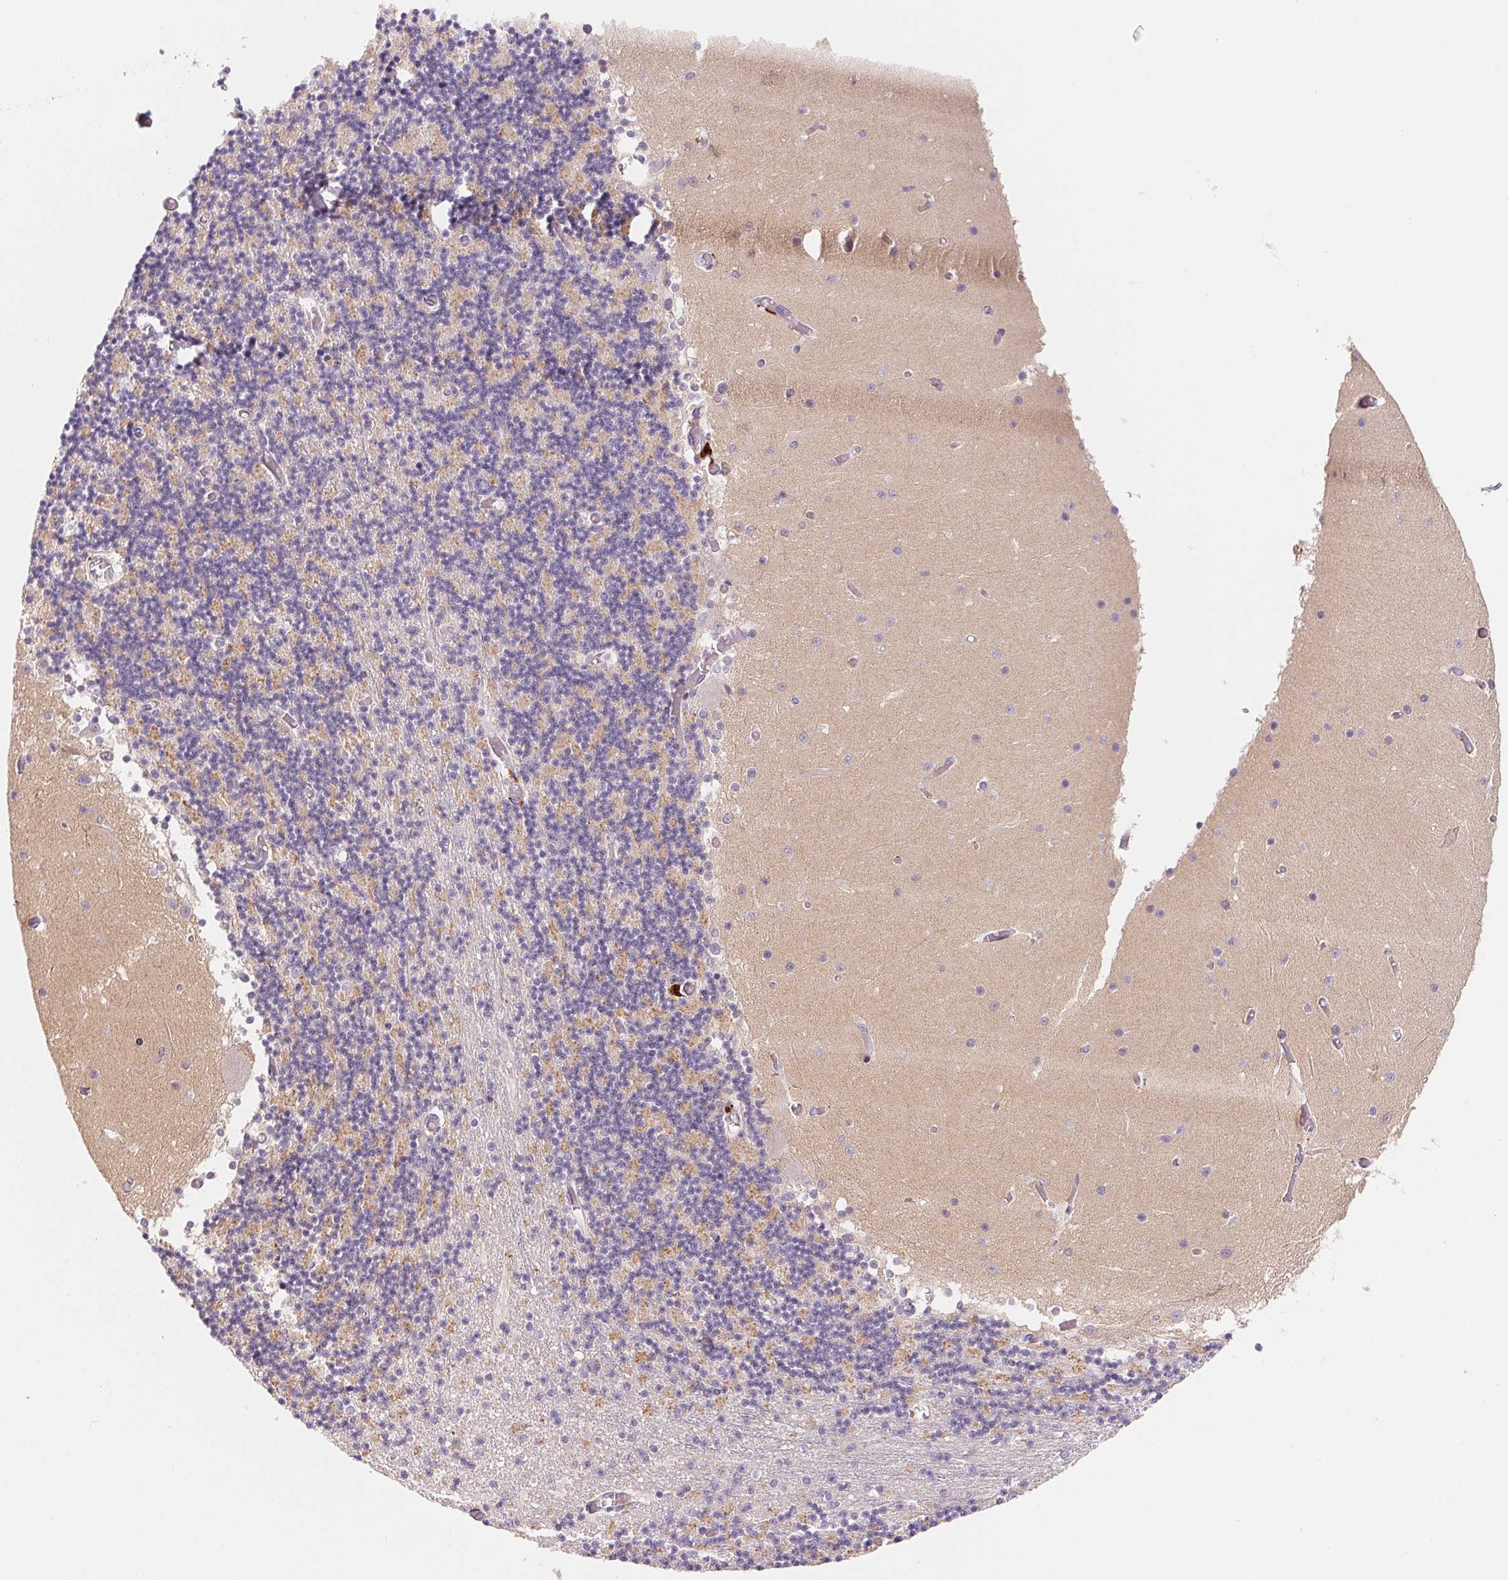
{"staining": {"intensity": "moderate", "quantity": "25%-75%", "location": "cytoplasmic/membranous"}, "tissue": "cerebellum", "cell_type": "Cells in granular layer", "image_type": "normal", "snomed": [{"axis": "morphology", "description": "Normal tissue, NOS"}, {"axis": "topography", "description": "Cerebellum"}], "caption": "Protein expression analysis of benign human cerebellum reveals moderate cytoplasmic/membranous staining in about 25%-75% of cells in granular layer.", "gene": "MCOLN3", "patient": {"sex": "female", "age": 28}}